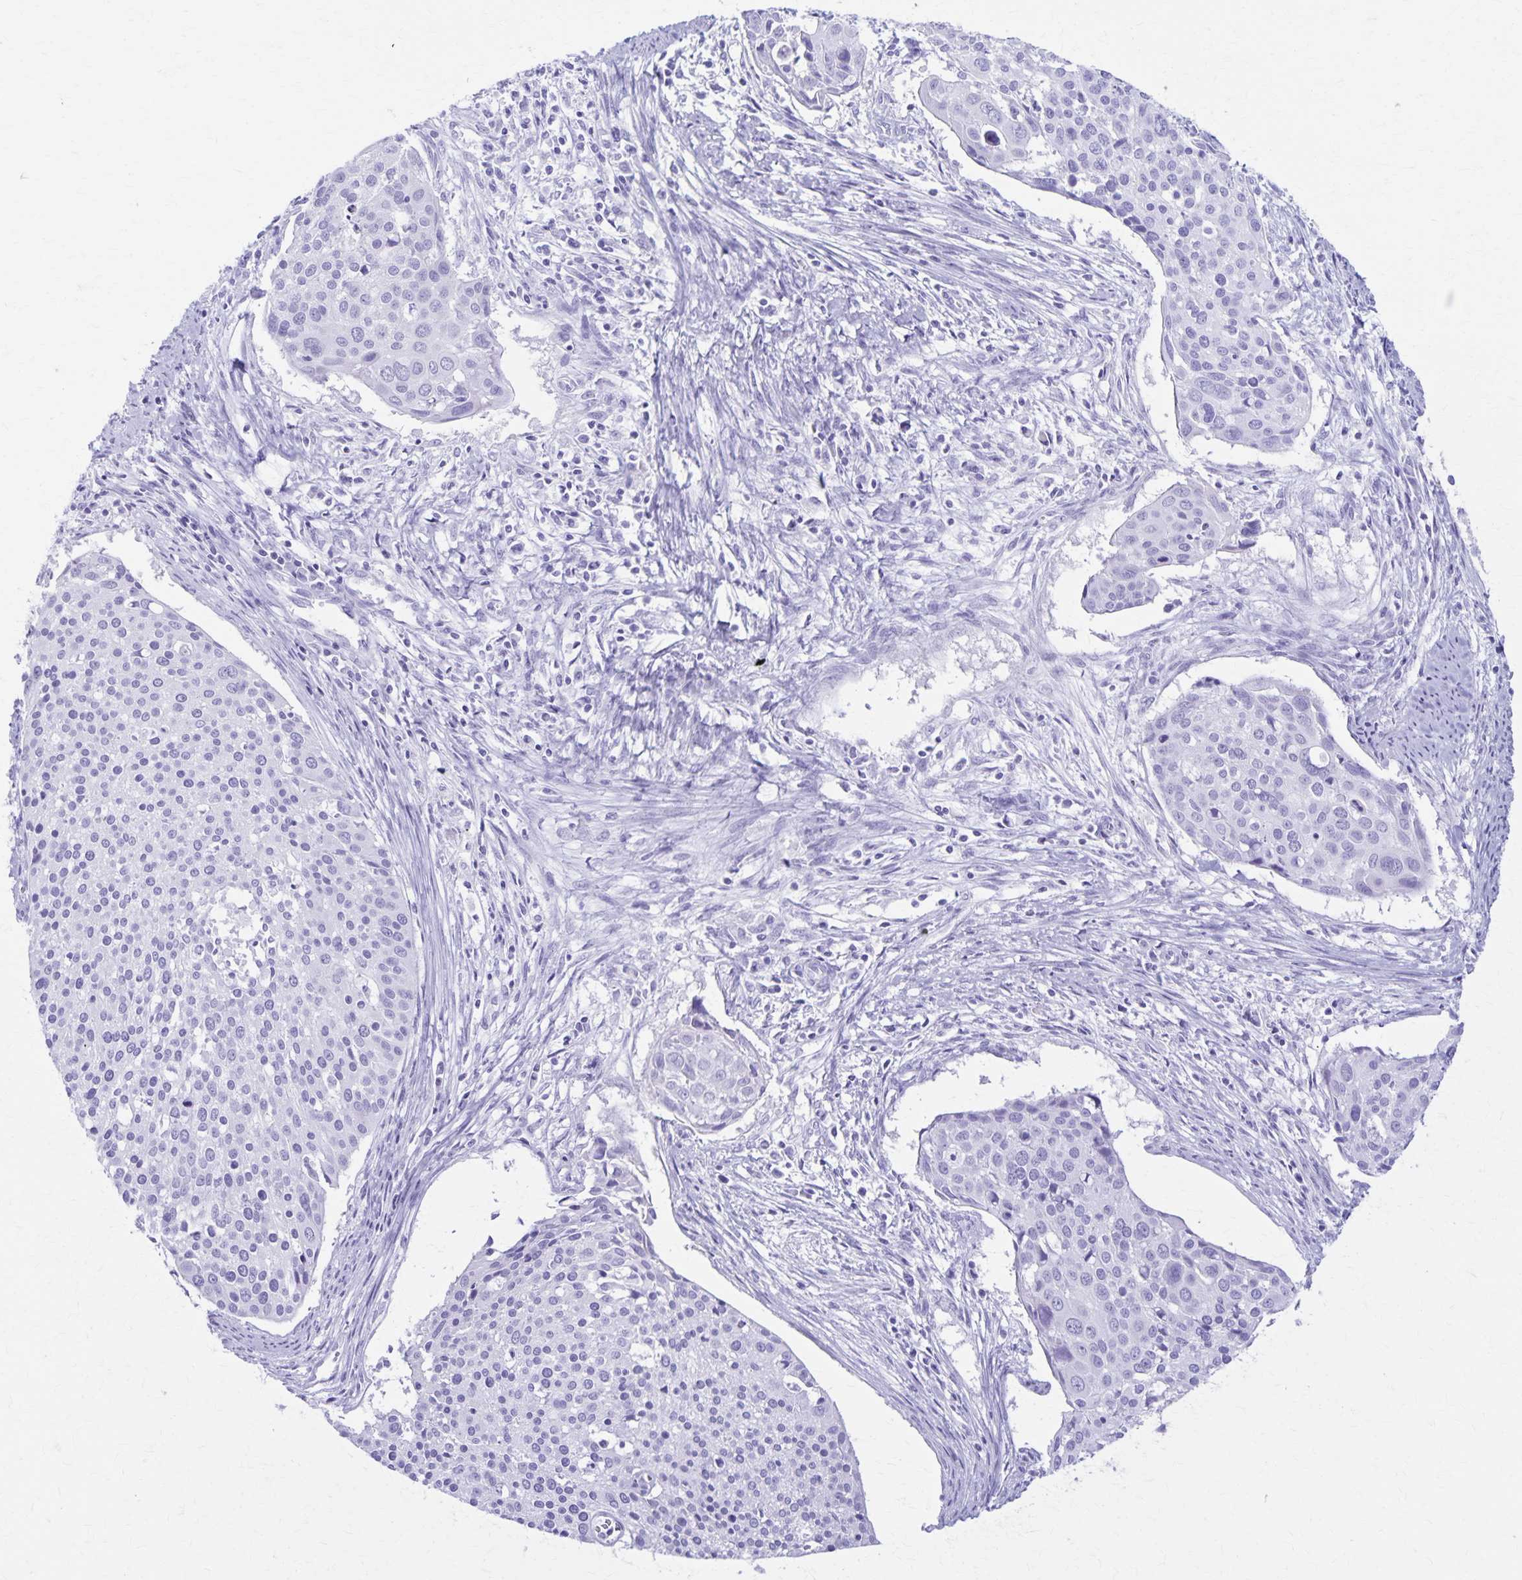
{"staining": {"intensity": "negative", "quantity": "none", "location": "none"}, "tissue": "cervical cancer", "cell_type": "Tumor cells", "image_type": "cancer", "snomed": [{"axis": "morphology", "description": "Squamous cell carcinoma, NOS"}, {"axis": "topography", "description": "Cervix"}], "caption": "DAB immunohistochemical staining of human squamous cell carcinoma (cervical) shows no significant positivity in tumor cells.", "gene": "DEFA5", "patient": {"sex": "female", "age": 39}}